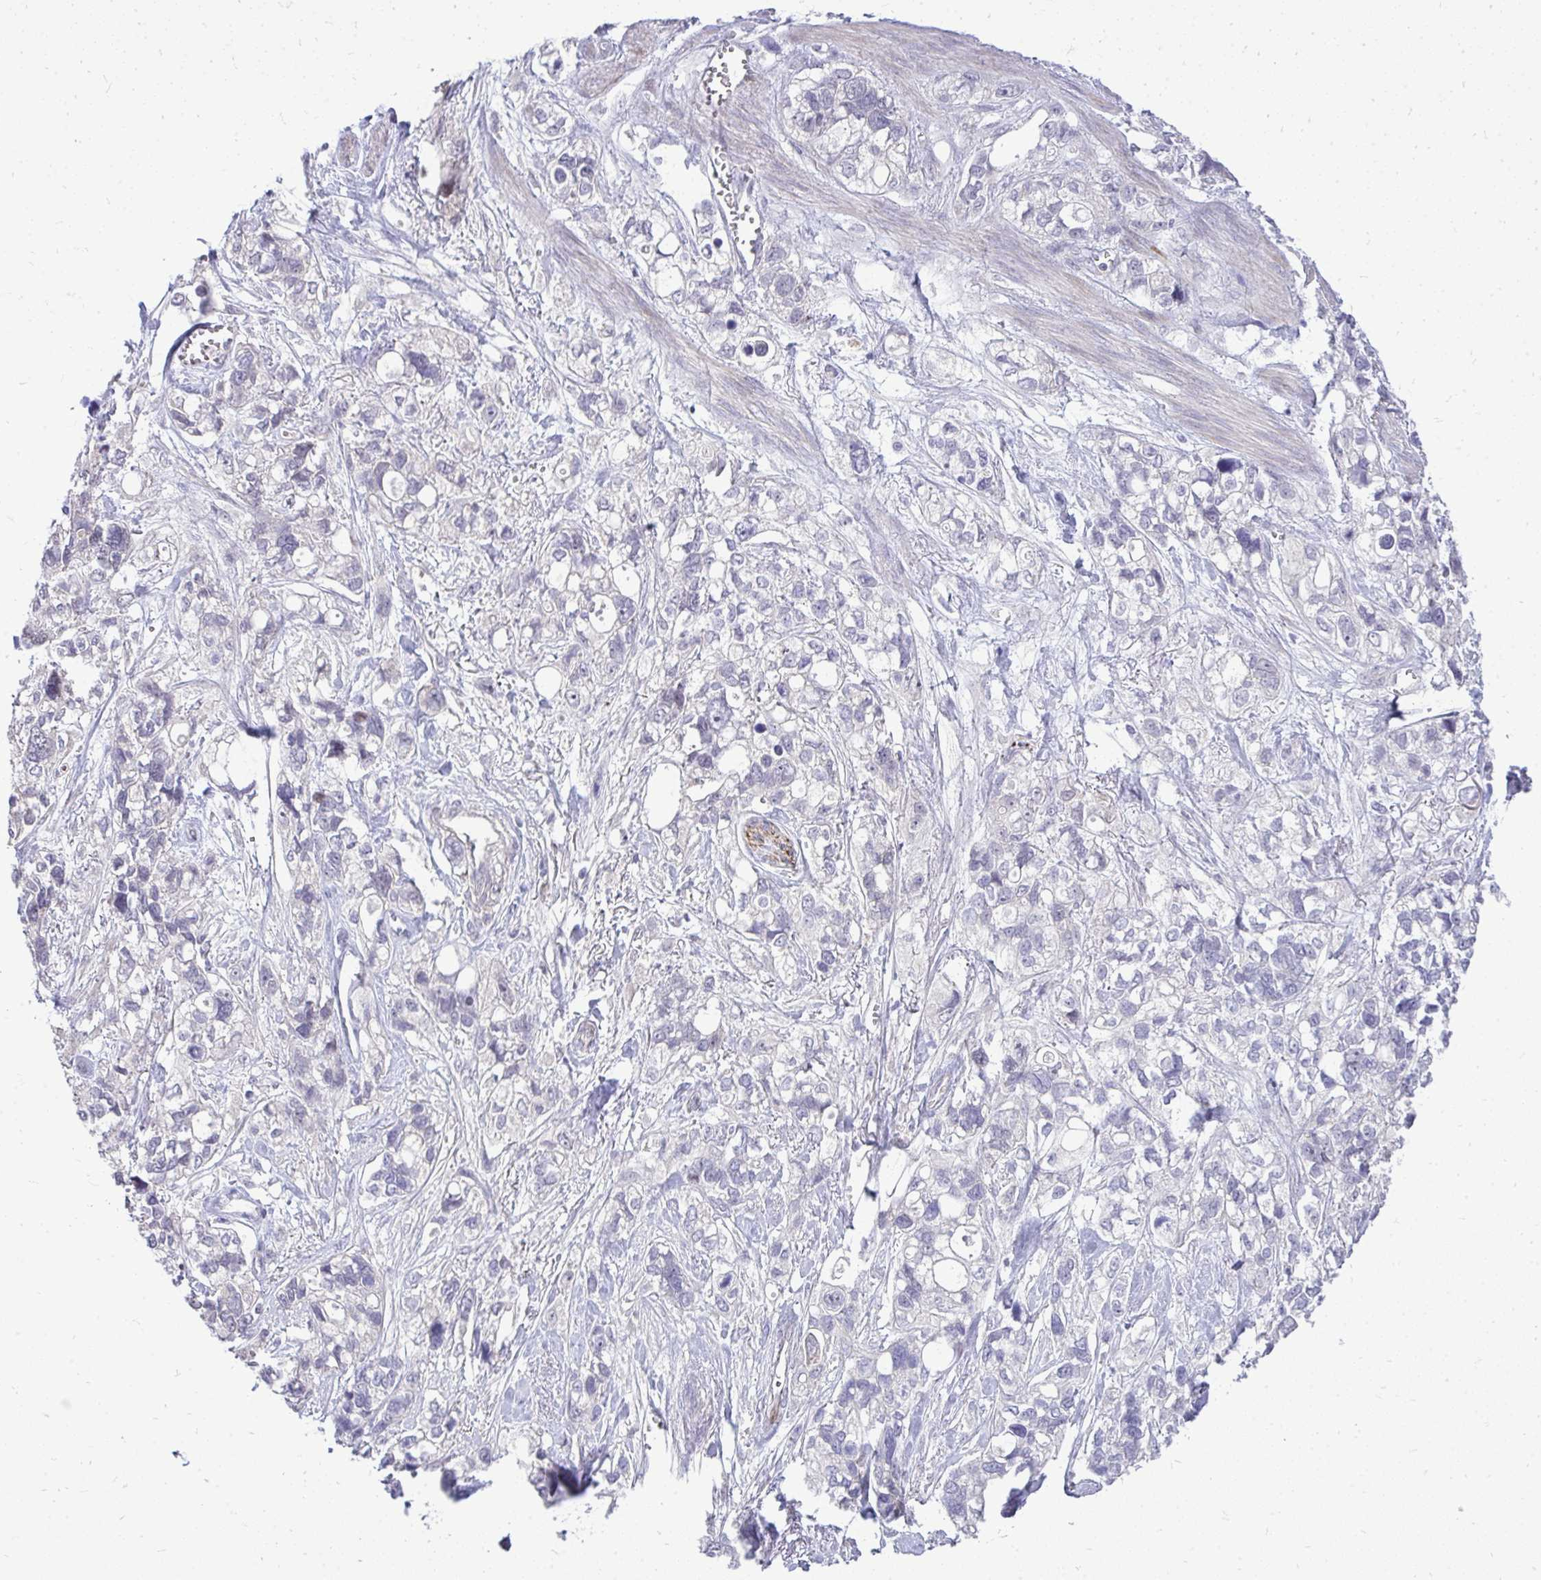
{"staining": {"intensity": "negative", "quantity": "none", "location": "none"}, "tissue": "stomach cancer", "cell_type": "Tumor cells", "image_type": "cancer", "snomed": [{"axis": "morphology", "description": "Adenocarcinoma, NOS"}, {"axis": "topography", "description": "Stomach, upper"}], "caption": "Immunohistochemistry image of human stomach cancer (adenocarcinoma) stained for a protein (brown), which shows no expression in tumor cells. (DAB (3,3'-diaminobenzidine) immunohistochemistry, high magnification).", "gene": "OR8D1", "patient": {"sex": "female", "age": 81}}